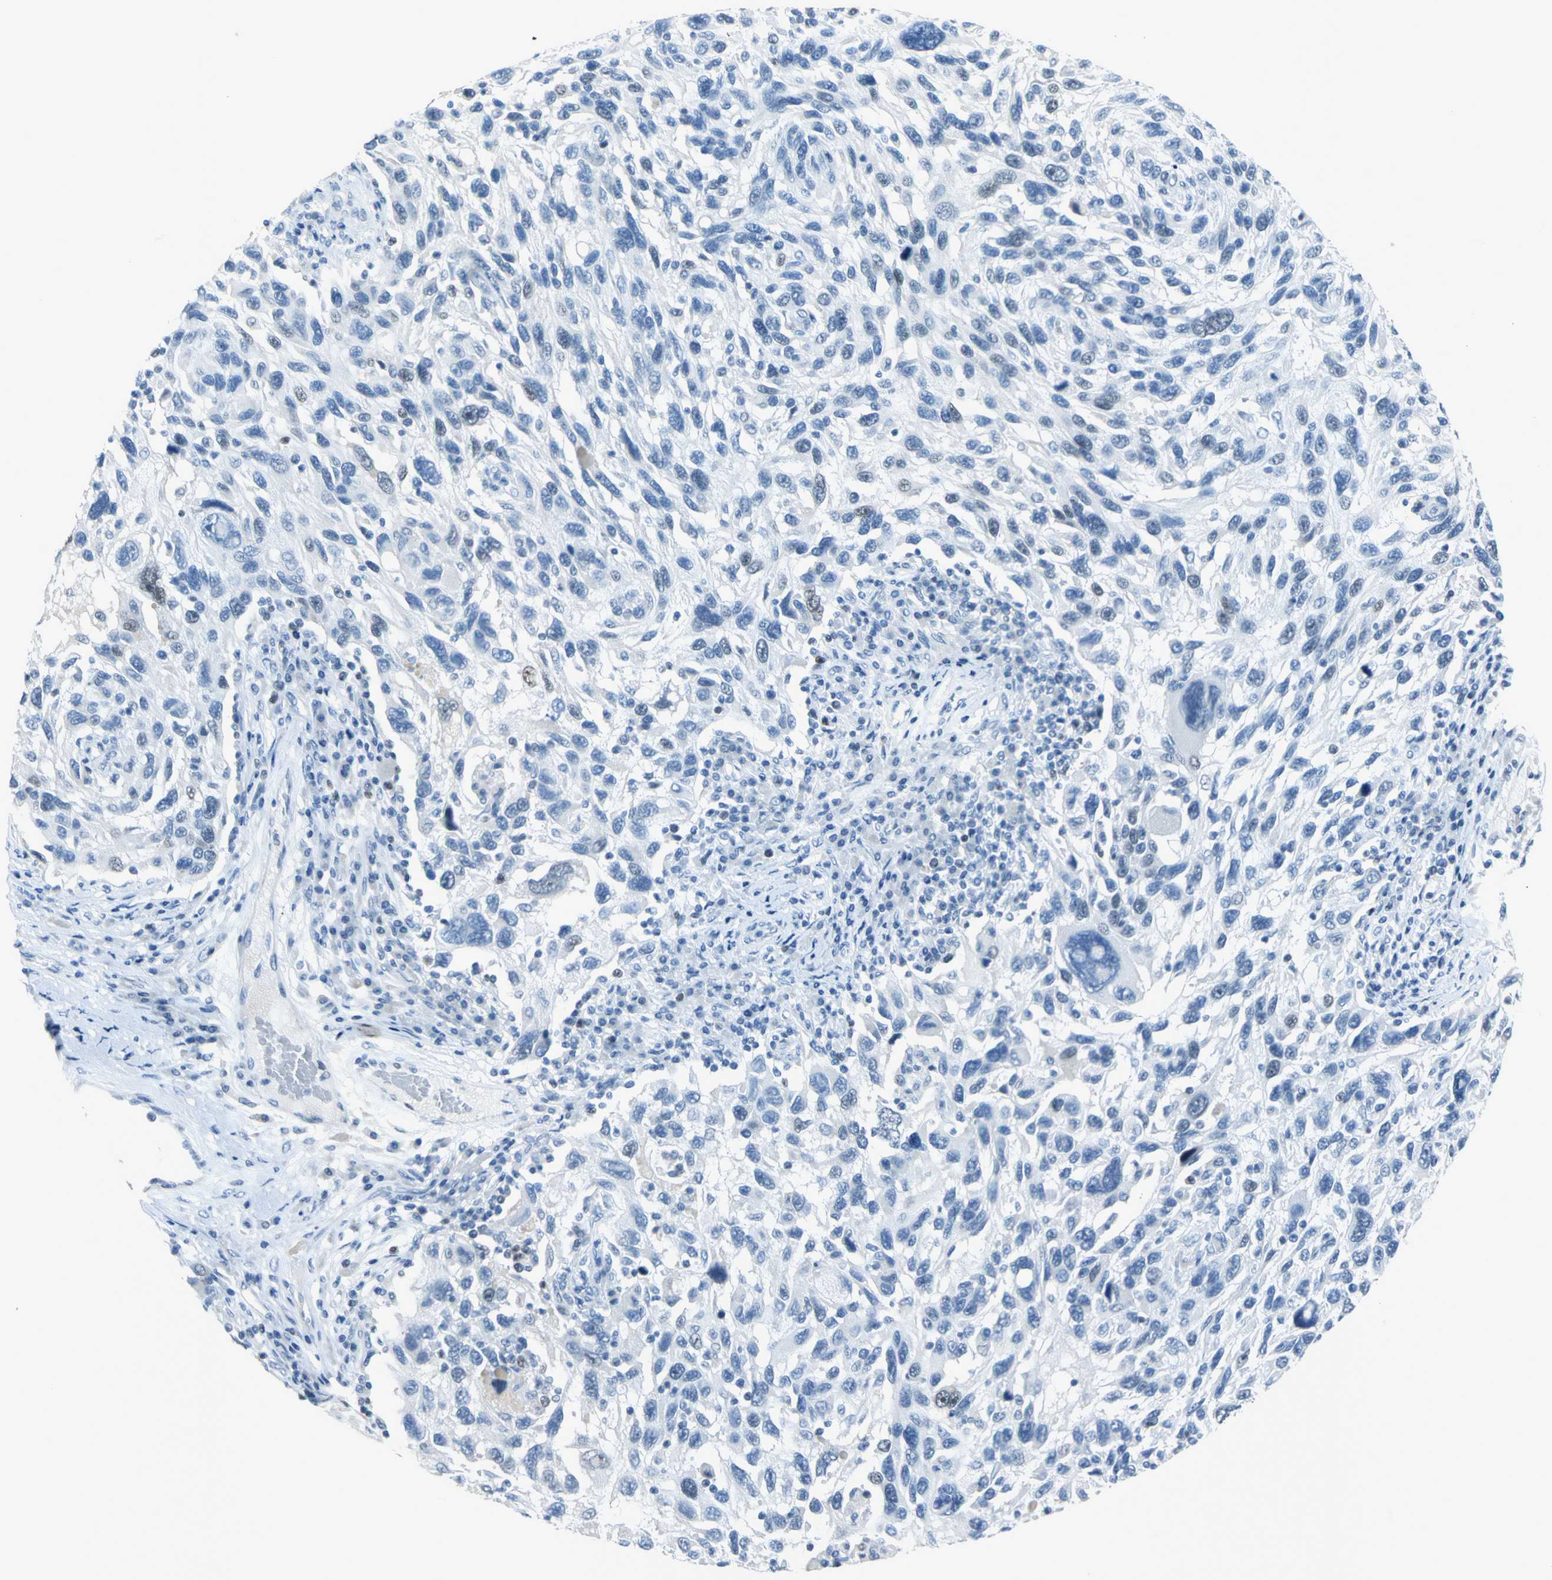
{"staining": {"intensity": "weak", "quantity": "<25%", "location": "nuclear"}, "tissue": "melanoma", "cell_type": "Tumor cells", "image_type": "cancer", "snomed": [{"axis": "morphology", "description": "Malignant melanoma, NOS"}, {"axis": "topography", "description": "Skin"}], "caption": "A photomicrograph of human melanoma is negative for staining in tumor cells.", "gene": "MCM3", "patient": {"sex": "male", "age": 53}}